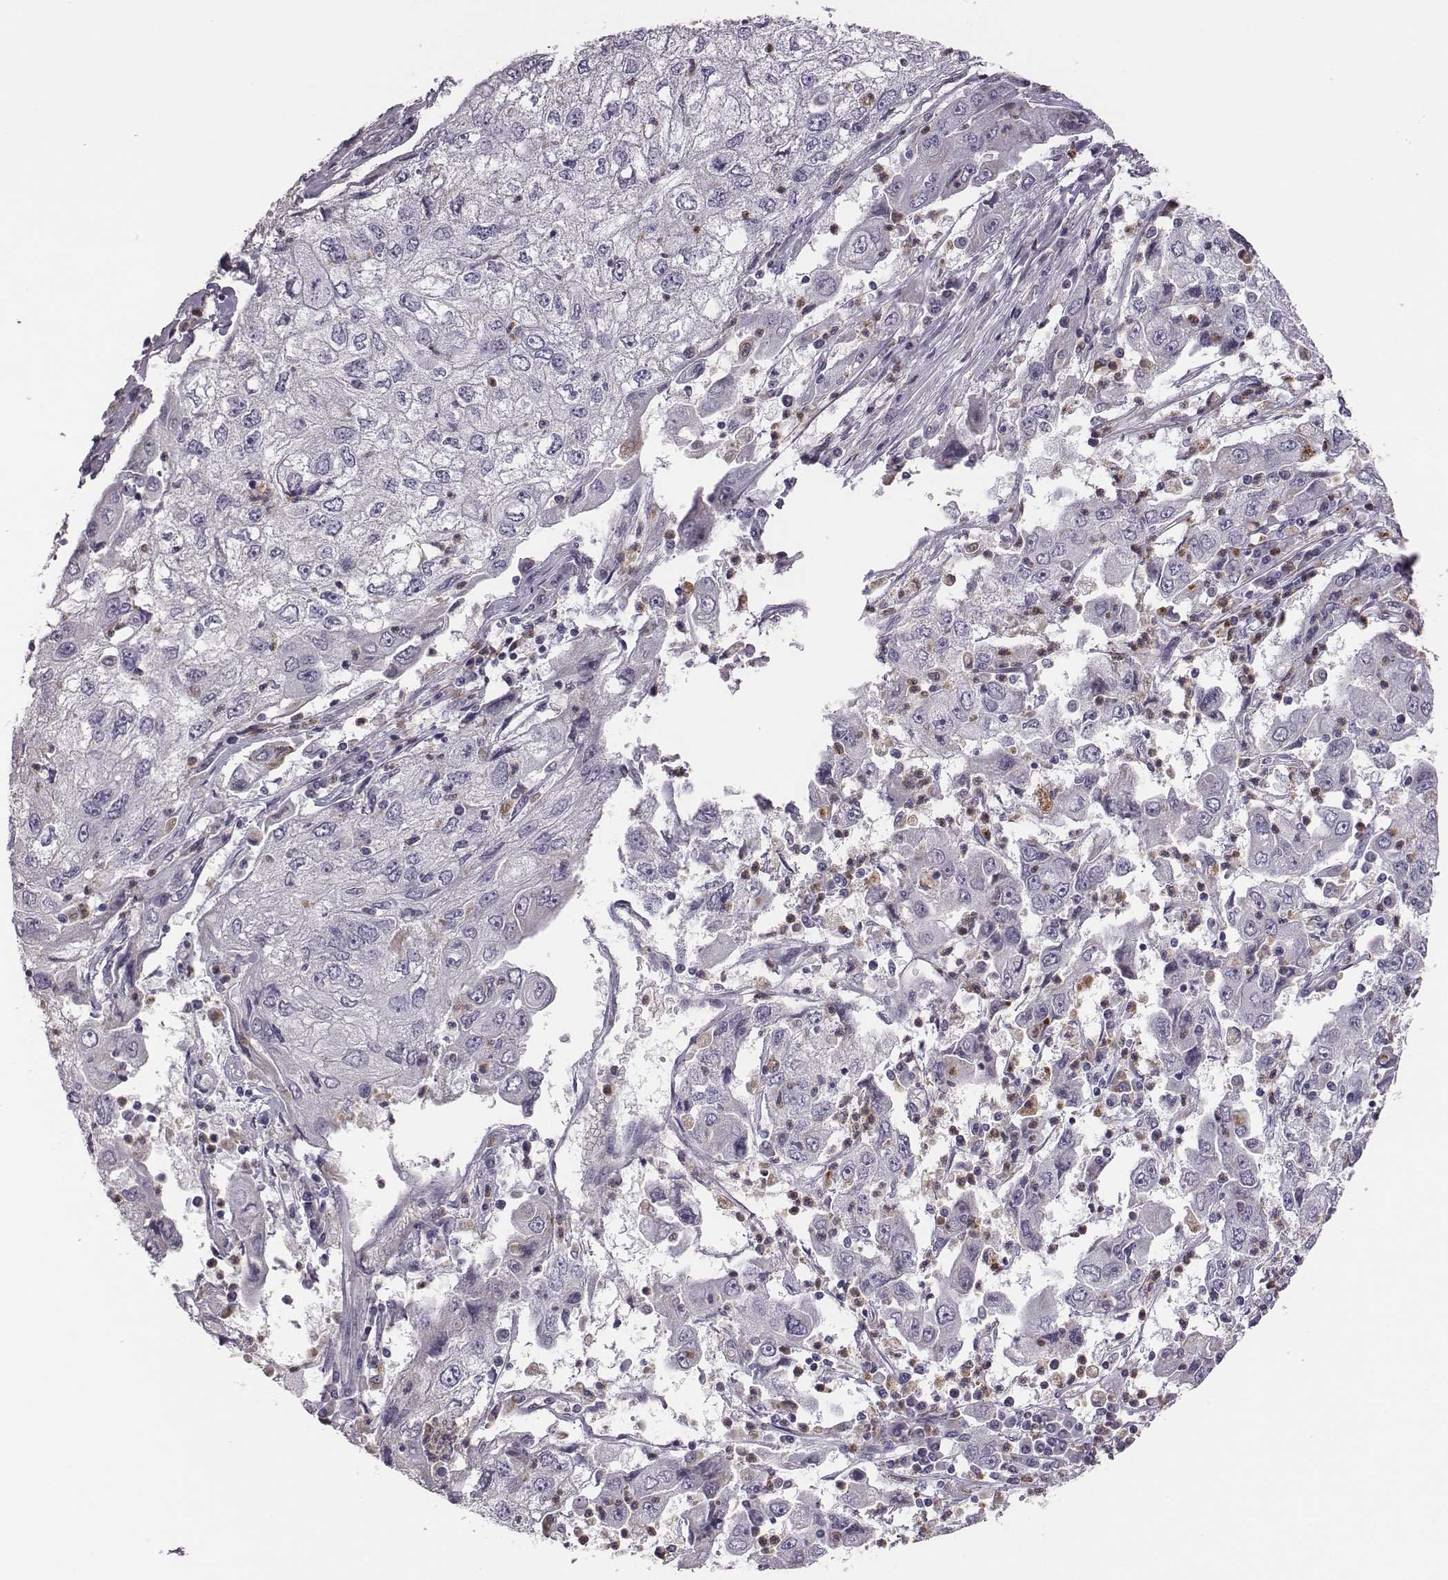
{"staining": {"intensity": "negative", "quantity": "none", "location": "none"}, "tissue": "cervical cancer", "cell_type": "Tumor cells", "image_type": "cancer", "snomed": [{"axis": "morphology", "description": "Squamous cell carcinoma, NOS"}, {"axis": "topography", "description": "Cervix"}], "caption": "Tumor cells show no significant positivity in cervical cancer.", "gene": "KMO", "patient": {"sex": "female", "age": 36}}